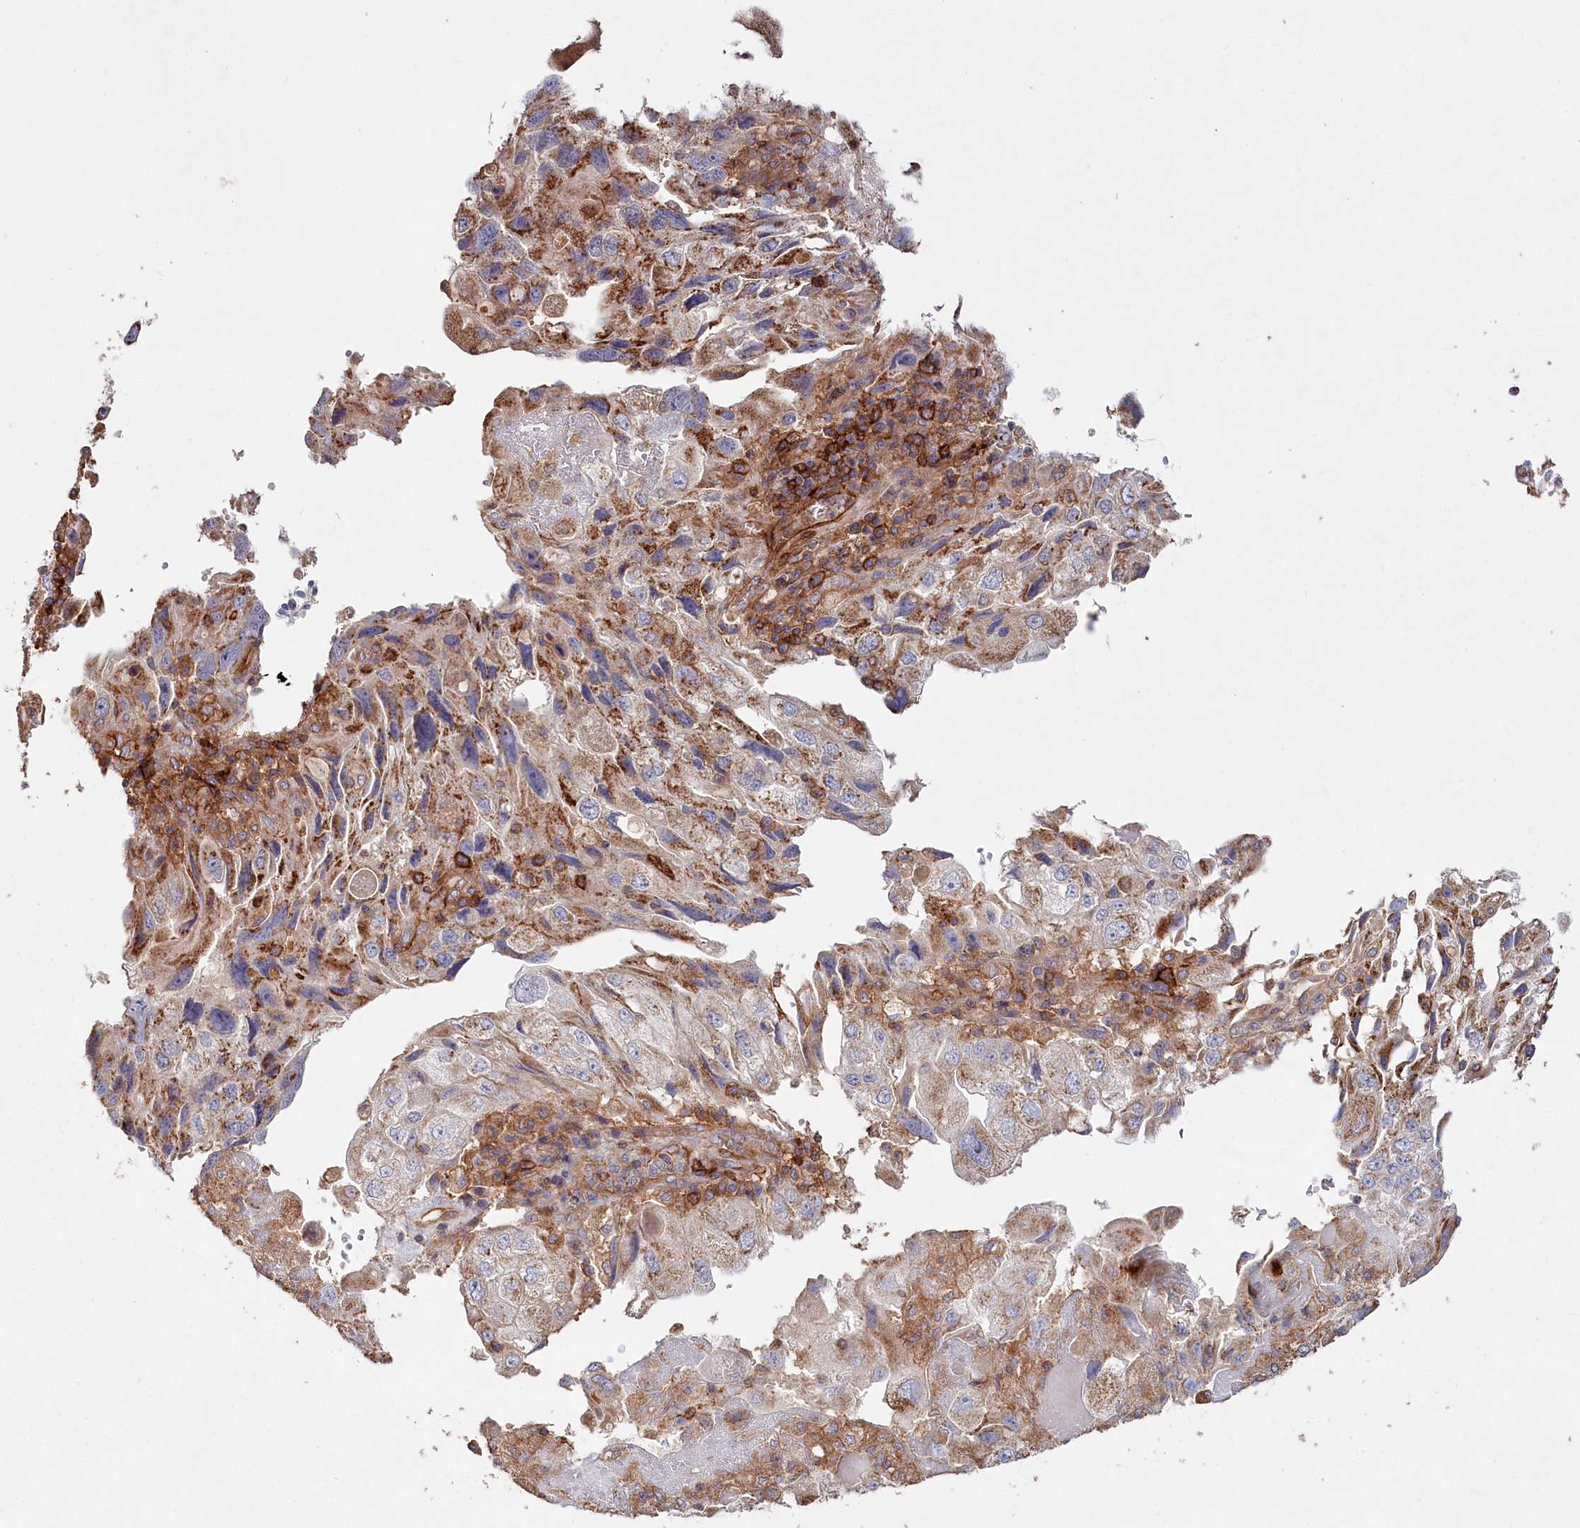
{"staining": {"intensity": "moderate", "quantity": ">75%", "location": "cytoplasmic/membranous"}, "tissue": "endometrial cancer", "cell_type": "Tumor cells", "image_type": "cancer", "snomed": [{"axis": "morphology", "description": "Adenocarcinoma, NOS"}, {"axis": "topography", "description": "Endometrium"}], "caption": "Immunohistochemical staining of human endometrial cancer reveals medium levels of moderate cytoplasmic/membranous positivity in approximately >75% of tumor cells. The protein of interest is shown in brown color, while the nuclei are stained blue.", "gene": "RBP5", "patient": {"sex": "female", "age": 49}}